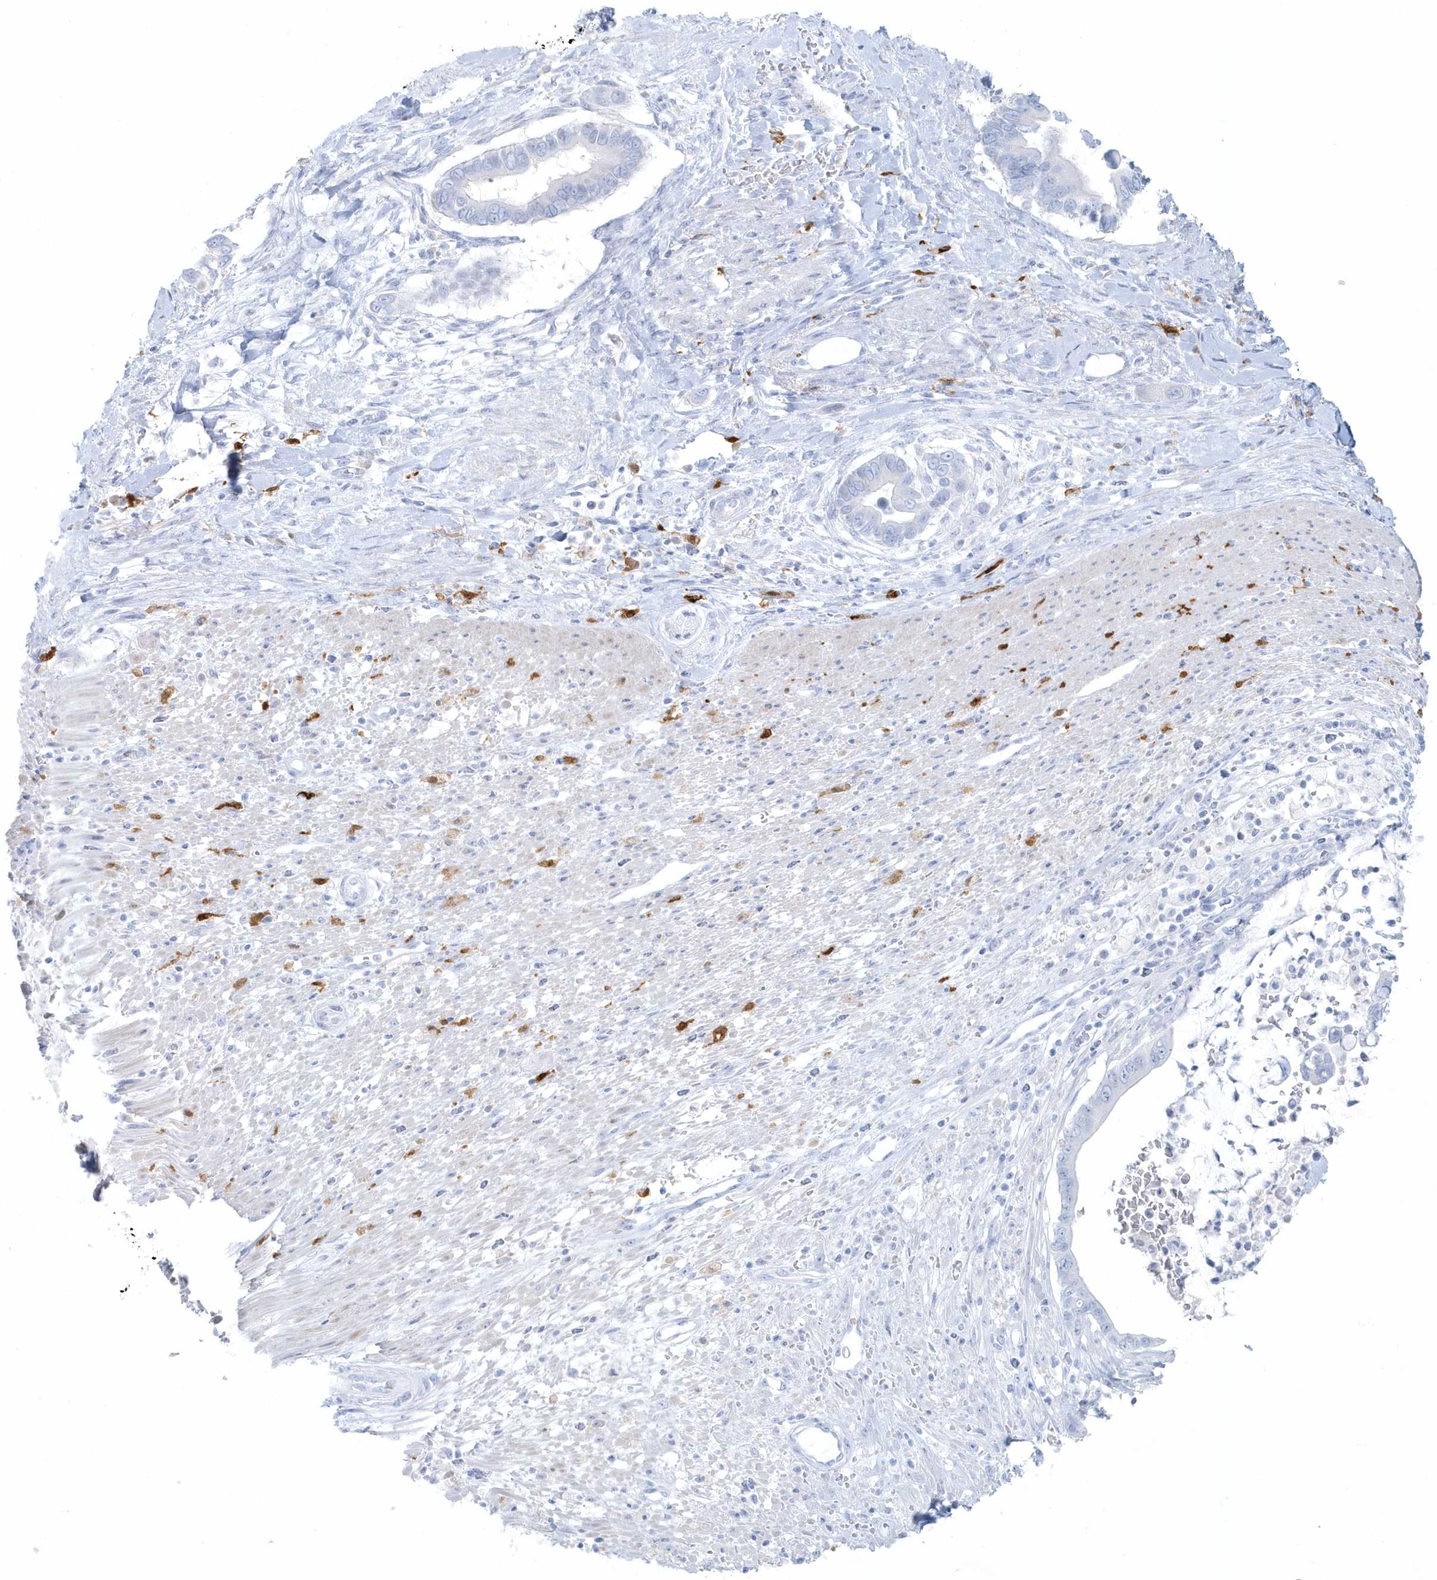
{"staining": {"intensity": "negative", "quantity": "none", "location": "none"}, "tissue": "pancreatic cancer", "cell_type": "Tumor cells", "image_type": "cancer", "snomed": [{"axis": "morphology", "description": "Adenocarcinoma, NOS"}, {"axis": "topography", "description": "Pancreas"}], "caption": "Immunohistochemistry (IHC) image of pancreatic cancer (adenocarcinoma) stained for a protein (brown), which exhibits no staining in tumor cells. (DAB (3,3'-diaminobenzidine) immunohistochemistry (IHC), high magnification).", "gene": "FAM98A", "patient": {"sex": "male", "age": 68}}